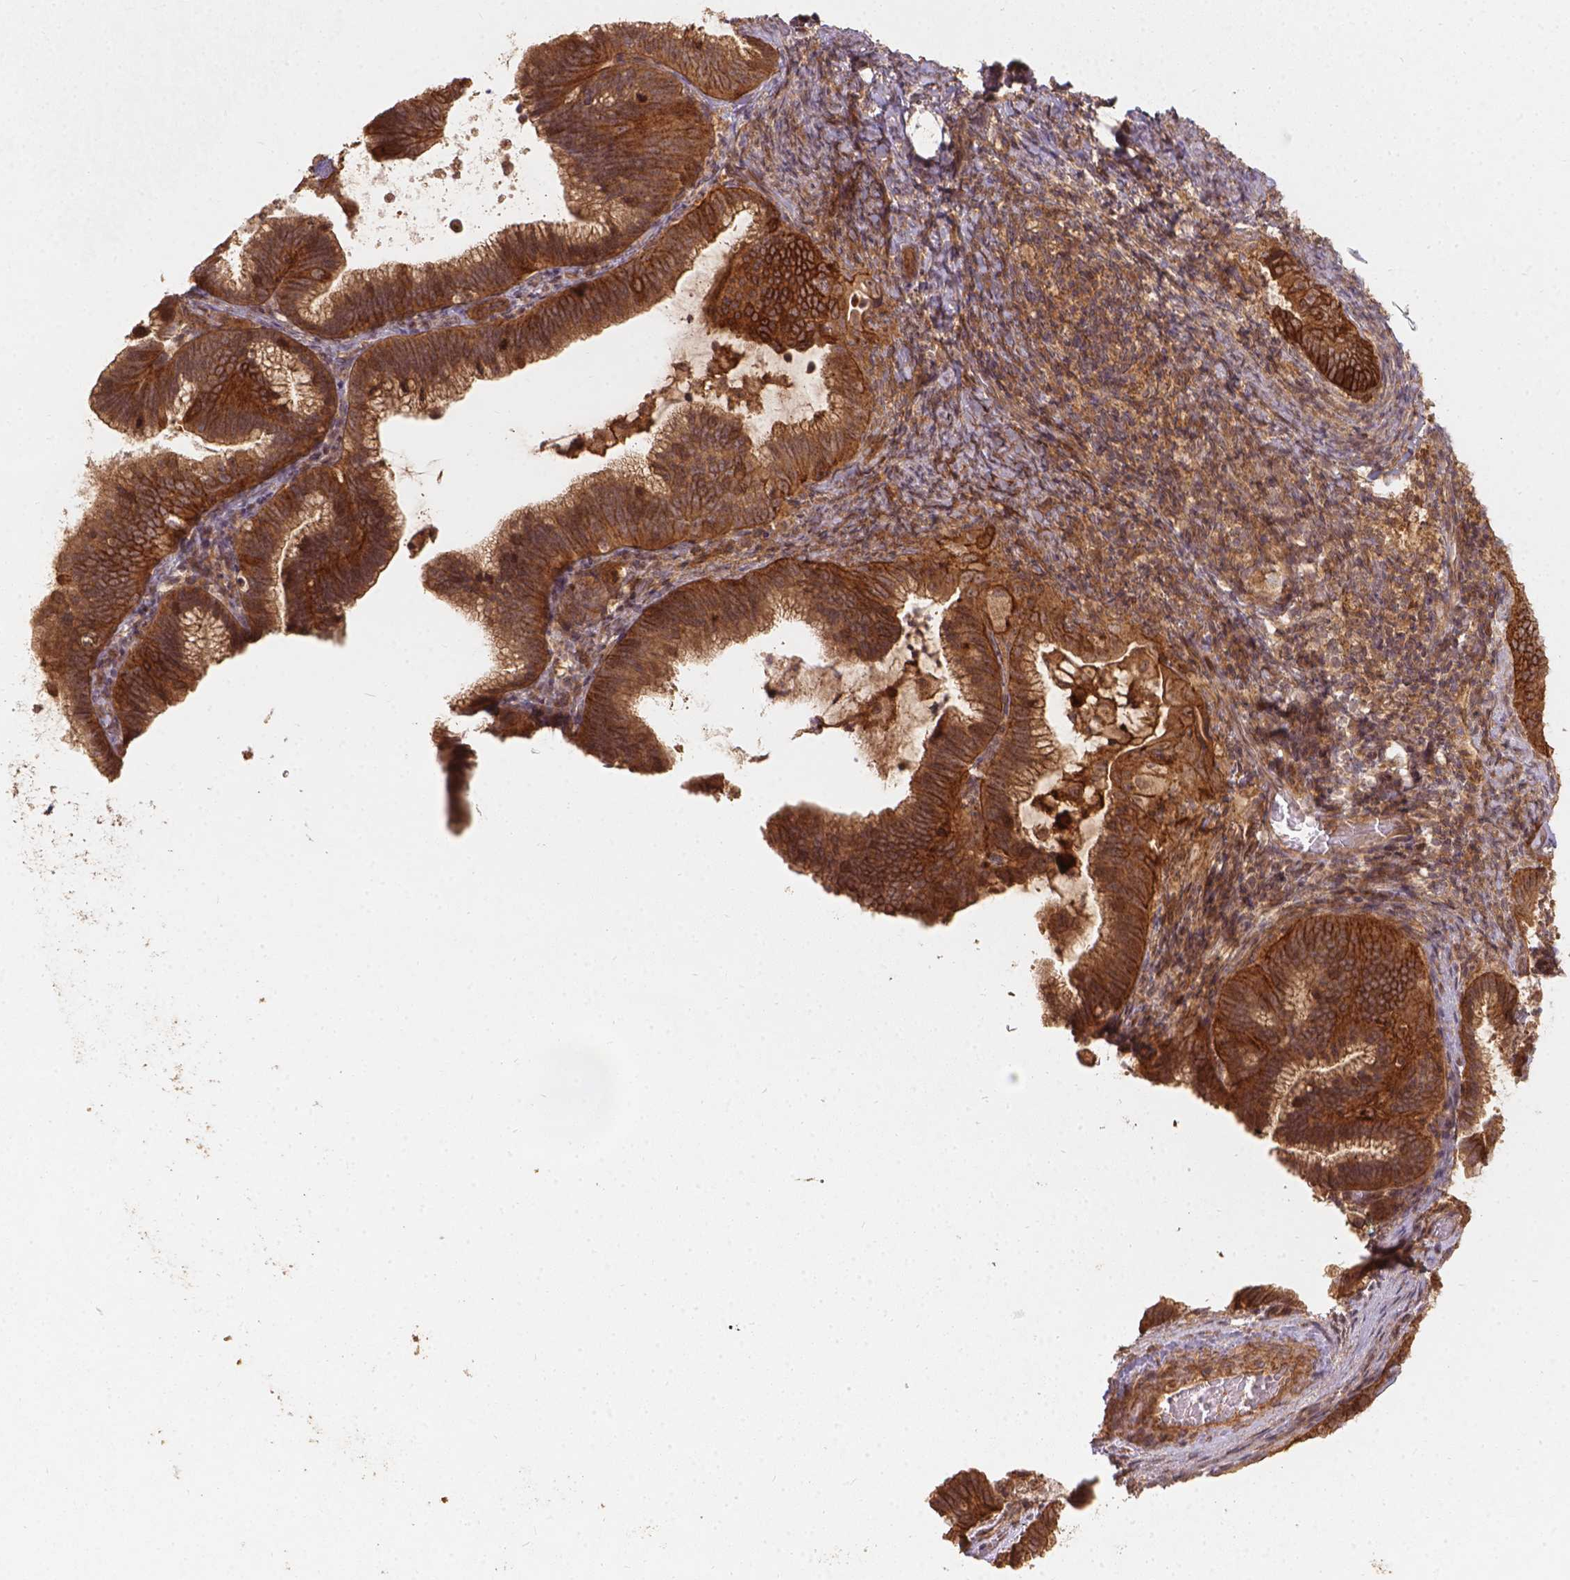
{"staining": {"intensity": "strong", "quantity": ">75%", "location": "cytoplasmic/membranous"}, "tissue": "cervical cancer", "cell_type": "Tumor cells", "image_type": "cancer", "snomed": [{"axis": "morphology", "description": "Adenocarcinoma, NOS"}, {"axis": "topography", "description": "Cervix"}], "caption": "Immunohistochemistry (IHC) (DAB) staining of cervical adenocarcinoma reveals strong cytoplasmic/membranous protein positivity in about >75% of tumor cells. (Stains: DAB in brown, nuclei in blue, Microscopy: brightfield microscopy at high magnification).", "gene": "XPR1", "patient": {"sex": "female", "age": 61}}